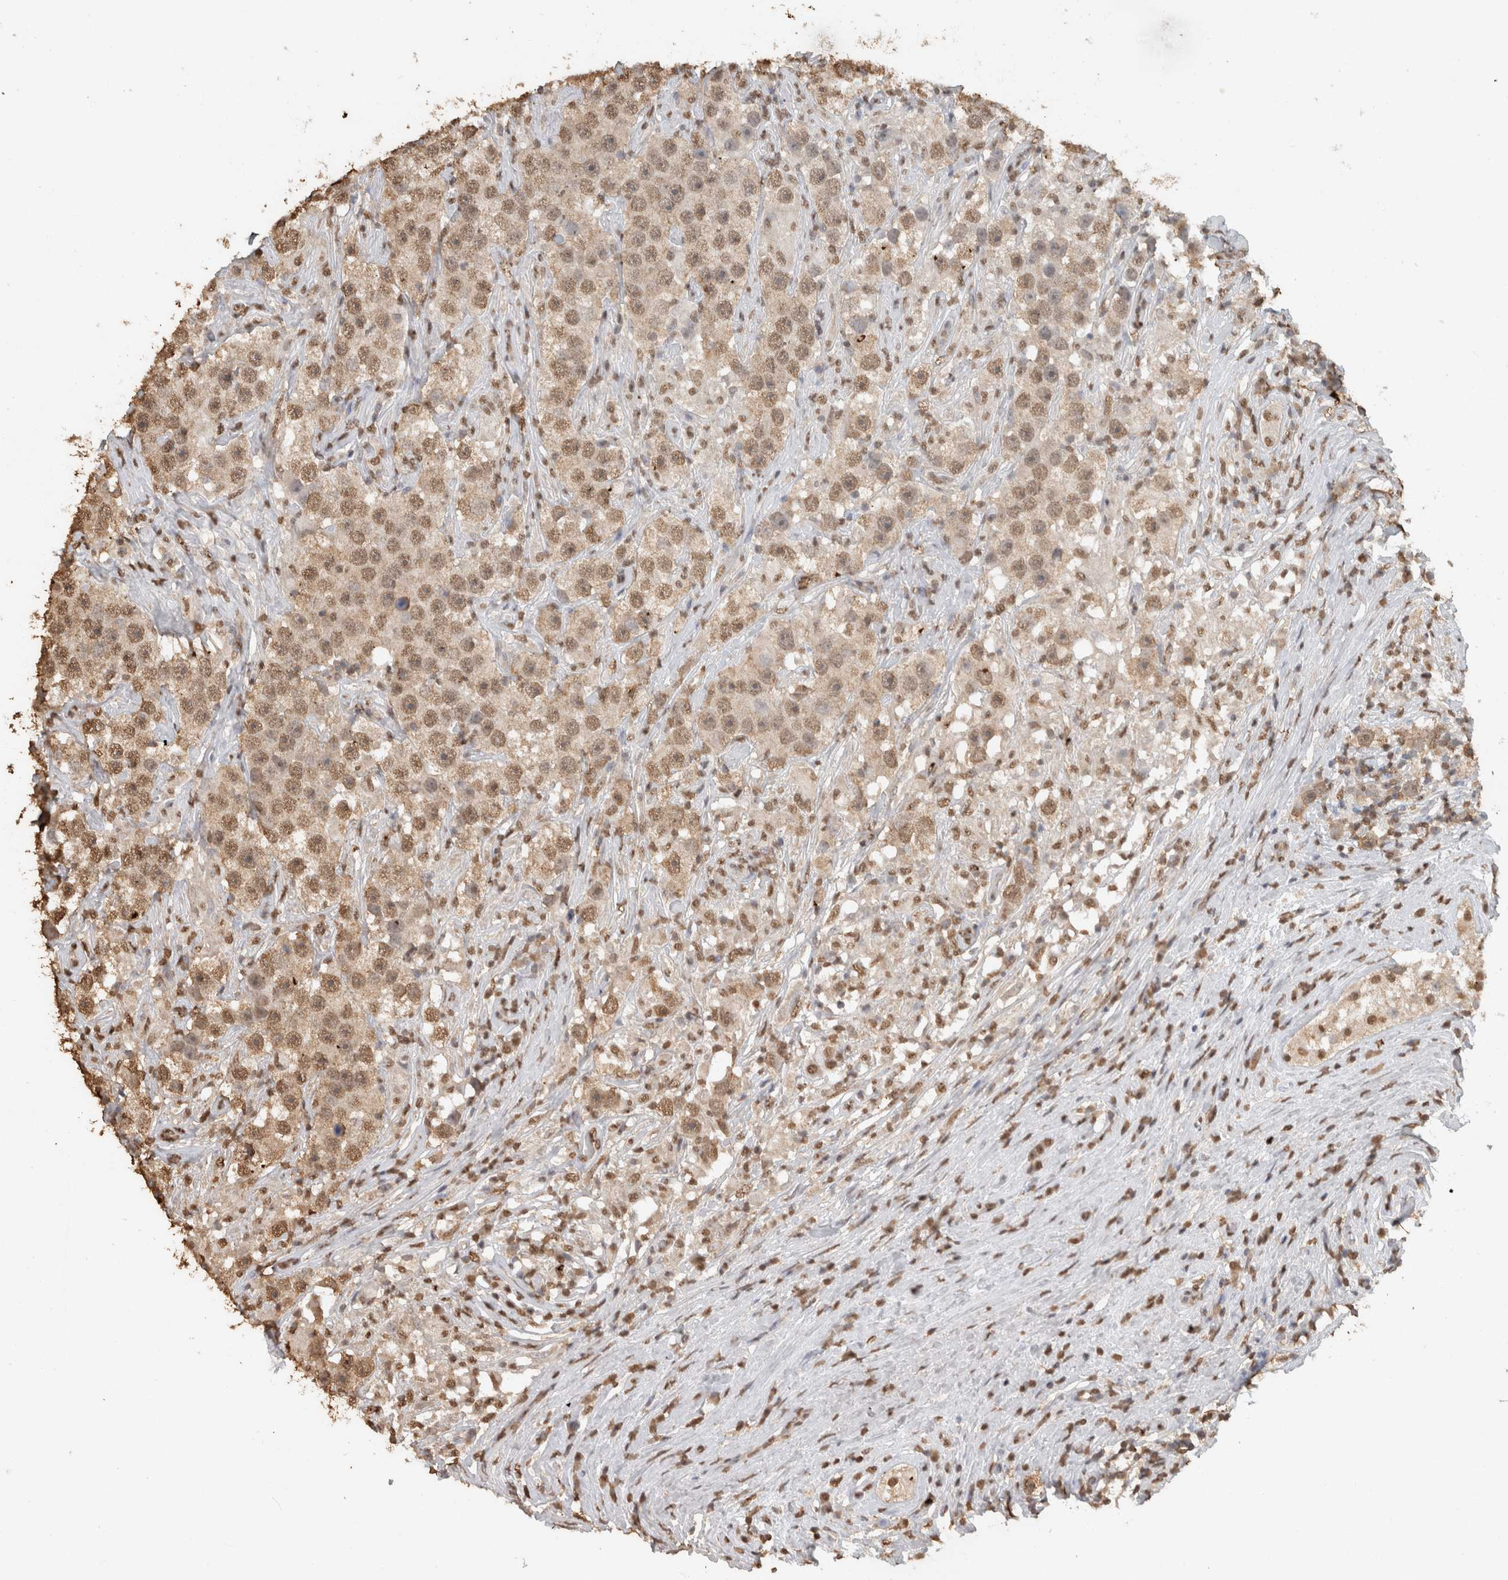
{"staining": {"intensity": "moderate", "quantity": ">75%", "location": "nuclear"}, "tissue": "testis cancer", "cell_type": "Tumor cells", "image_type": "cancer", "snomed": [{"axis": "morphology", "description": "Seminoma, NOS"}, {"axis": "topography", "description": "Testis"}], "caption": "Immunohistochemical staining of testis cancer (seminoma) exhibits medium levels of moderate nuclear expression in approximately >75% of tumor cells.", "gene": "HAND2", "patient": {"sex": "male", "age": 49}}